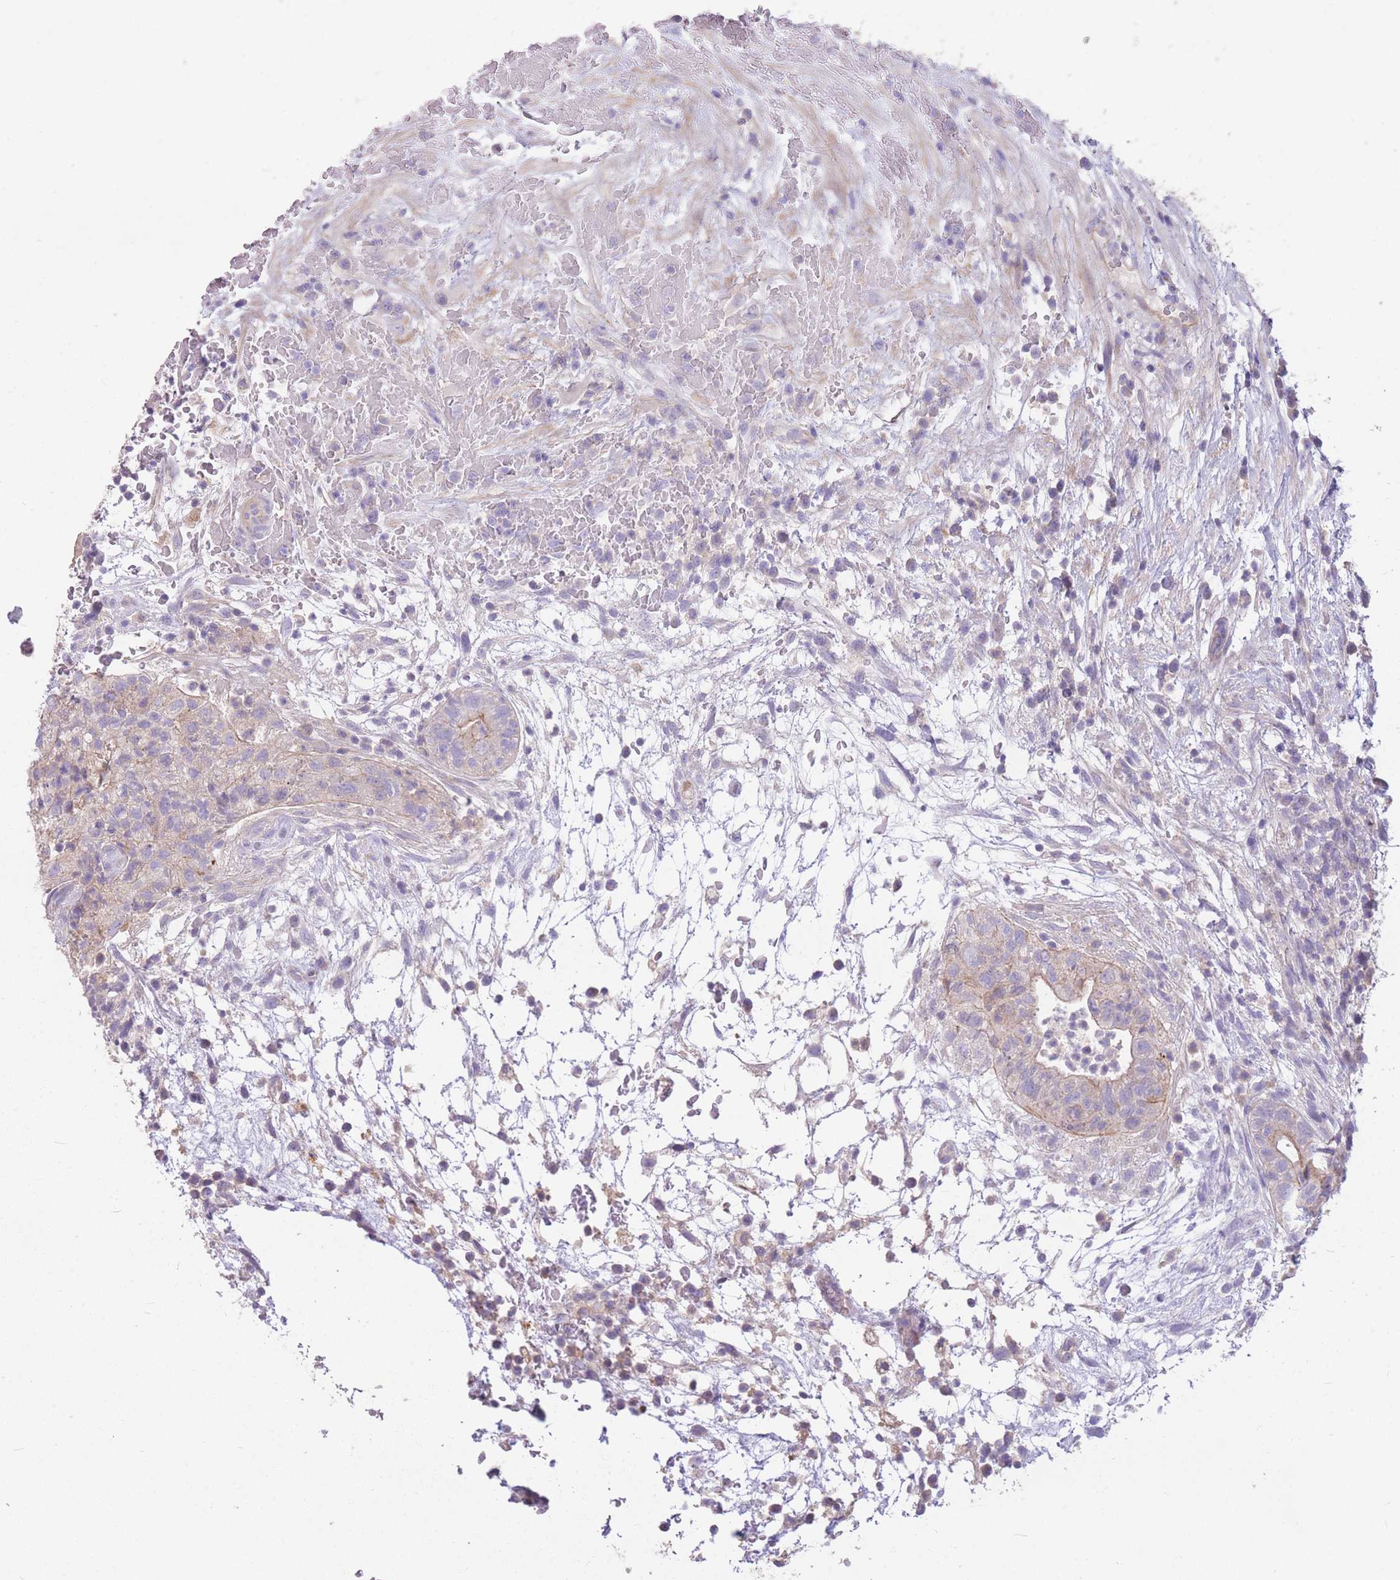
{"staining": {"intensity": "weak", "quantity": "25%-75%", "location": "cytoplasmic/membranous"}, "tissue": "testis cancer", "cell_type": "Tumor cells", "image_type": "cancer", "snomed": [{"axis": "morphology", "description": "Normal tissue, NOS"}, {"axis": "morphology", "description": "Carcinoma, Embryonal, NOS"}, {"axis": "topography", "description": "Testis"}], "caption": "IHC of embryonal carcinoma (testis) displays low levels of weak cytoplasmic/membranous positivity in about 25%-75% of tumor cells. (brown staining indicates protein expression, while blue staining denotes nuclei).", "gene": "OR5T1", "patient": {"sex": "male", "age": 32}}